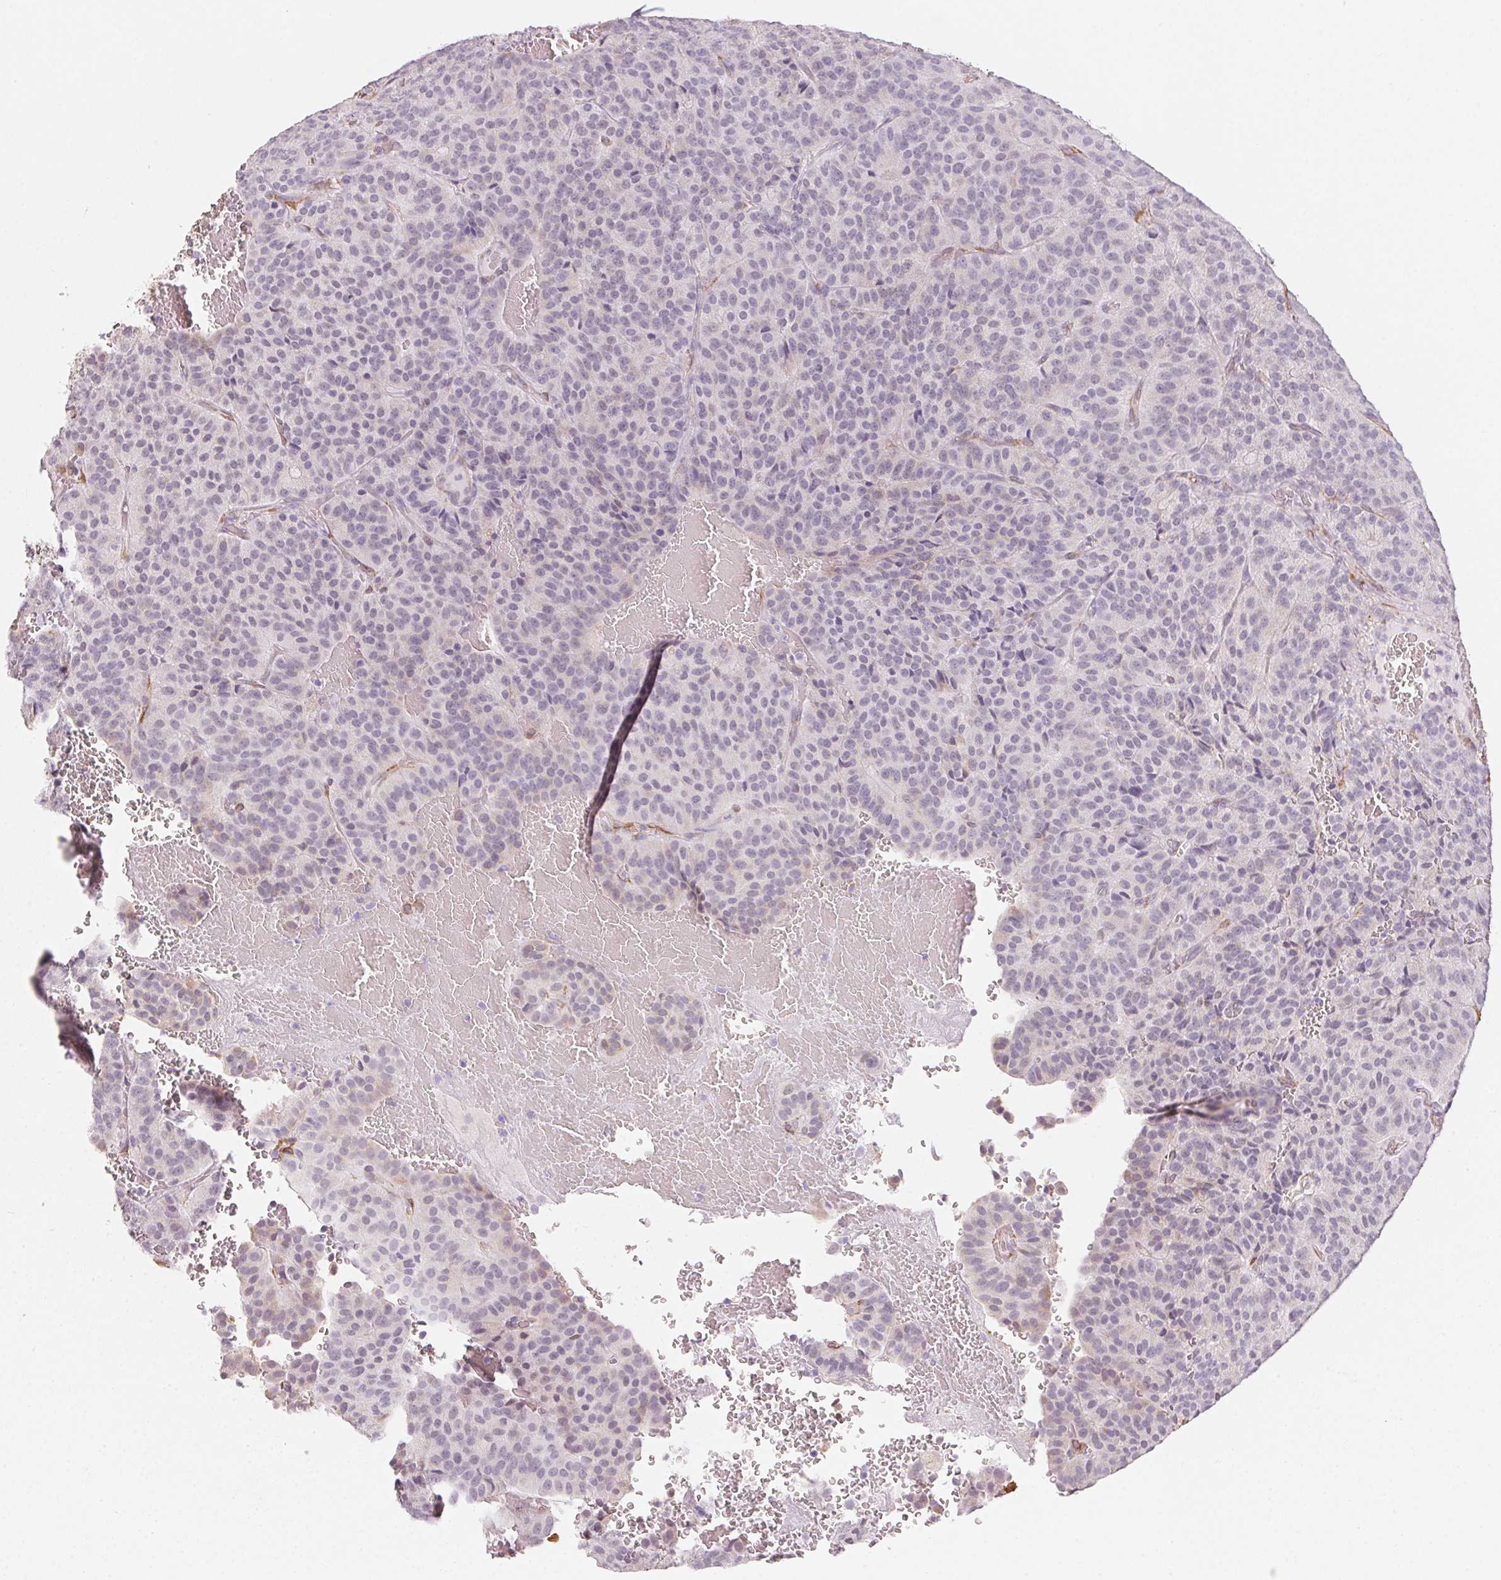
{"staining": {"intensity": "negative", "quantity": "none", "location": "none"}, "tissue": "carcinoid", "cell_type": "Tumor cells", "image_type": "cancer", "snomed": [{"axis": "morphology", "description": "Carcinoid, malignant, NOS"}, {"axis": "topography", "description": "Lung"}], "caption": "The IHC histopathology image has no significant expression in tumor cells of carcinoid tissue. (DAB (3,3'-diaminobenzidine) IHC with hematoxylin counter stain).", "gene": "RSBN1", "patient": {"sex": "male", "age": 70}}